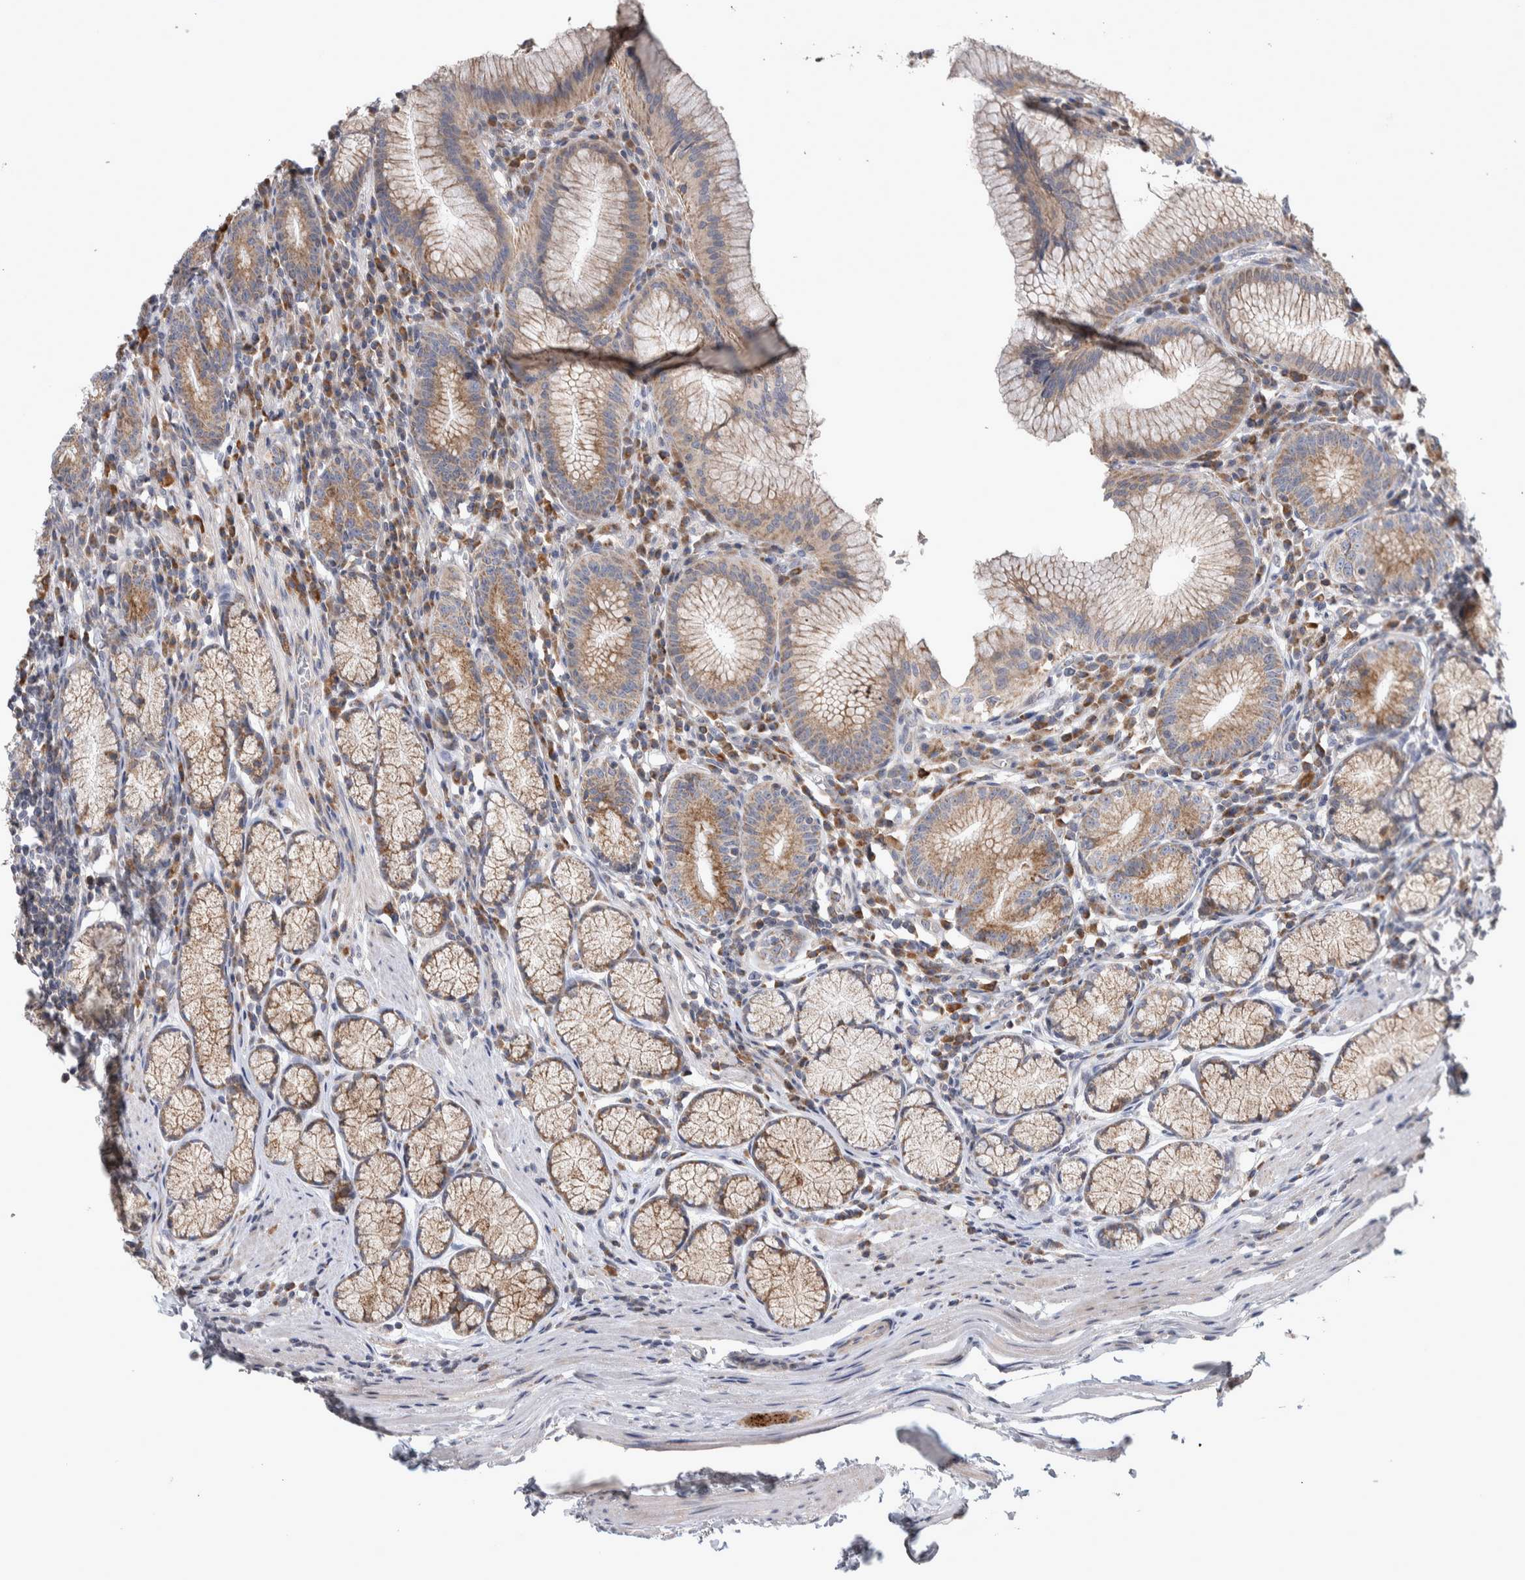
{"staining": {"intensity": "moderate", "quantity": ">75%", "location": "cytoplasmic/membranous"}, "tissue": "stomach", "cell_type": "Glandular cells", "image_type": "normal", "snomed": [{"axis": "morphology", "description": "Normal tissue, NOS"}, {"axis": "topography", "description": "Stomach"}], "caption": "A brown stain shows moderate cytoplasmic/membranous positivity of a protein in glandular cells of normal human stomach.", "gene": "SCO1", "patient": {"sex": "male", "age": 55}}